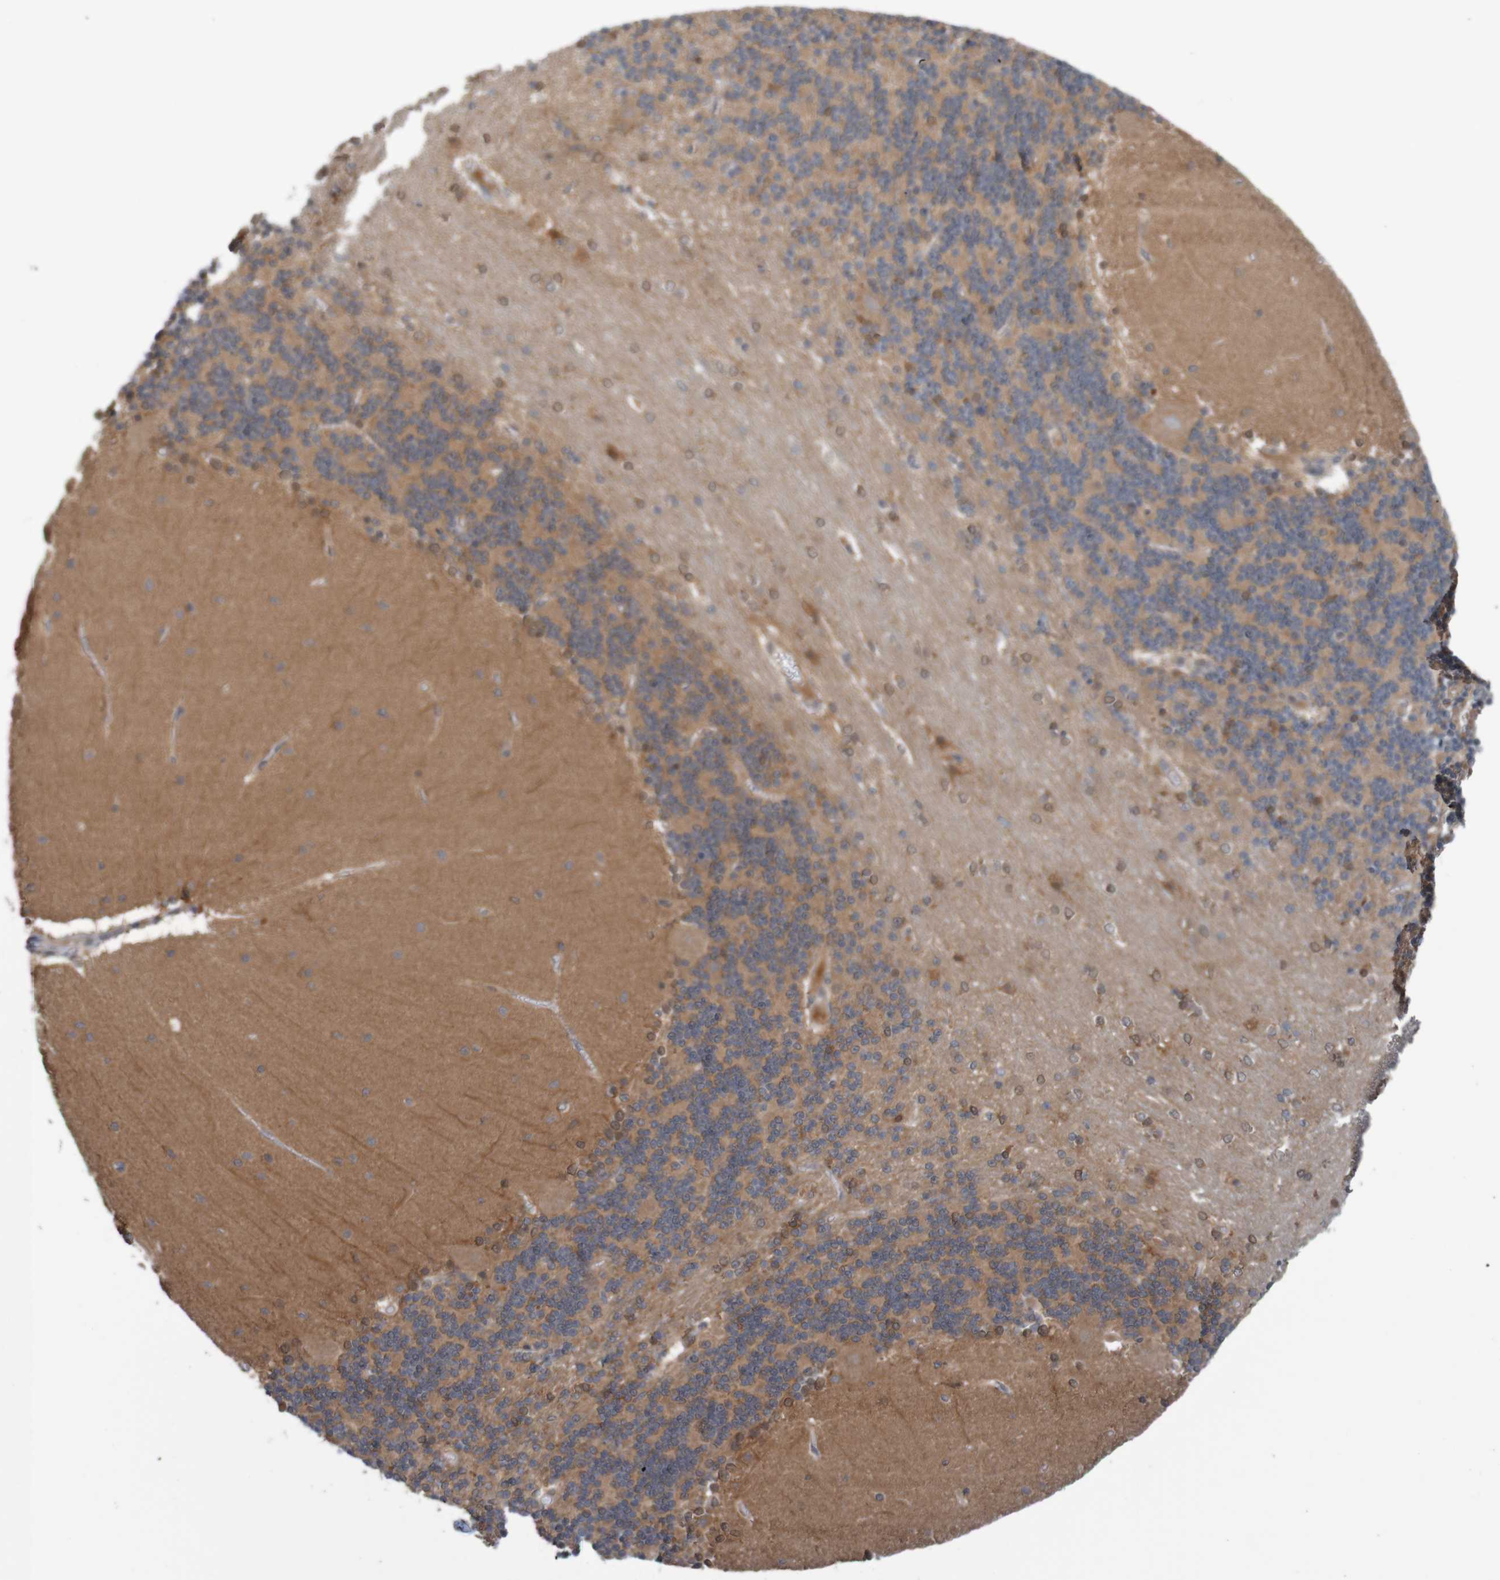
{"staining": {"intensity": "moderate", "quantity": "<25%", "location": "cytoplasmic/membranous"}, "tissue": "cerebellum", "cell_type": "Cells in granular layer", "image_type": "normal", "snomed": [{"axis": "morphology", "description": "Normal tissue, NOS"}, {"axis": "topography", "description": "Cerebellum"}], "caption": "This photomicrograph demonstrates immunohistochemistry (IHC) staining of unremarkable cerebellum, with low moderate cytoplasmic/membranous positivity in approximately <25% of cells in granular layer.", "gene": "ANKK1", "patient": {"sex": "female", "age": 54}}